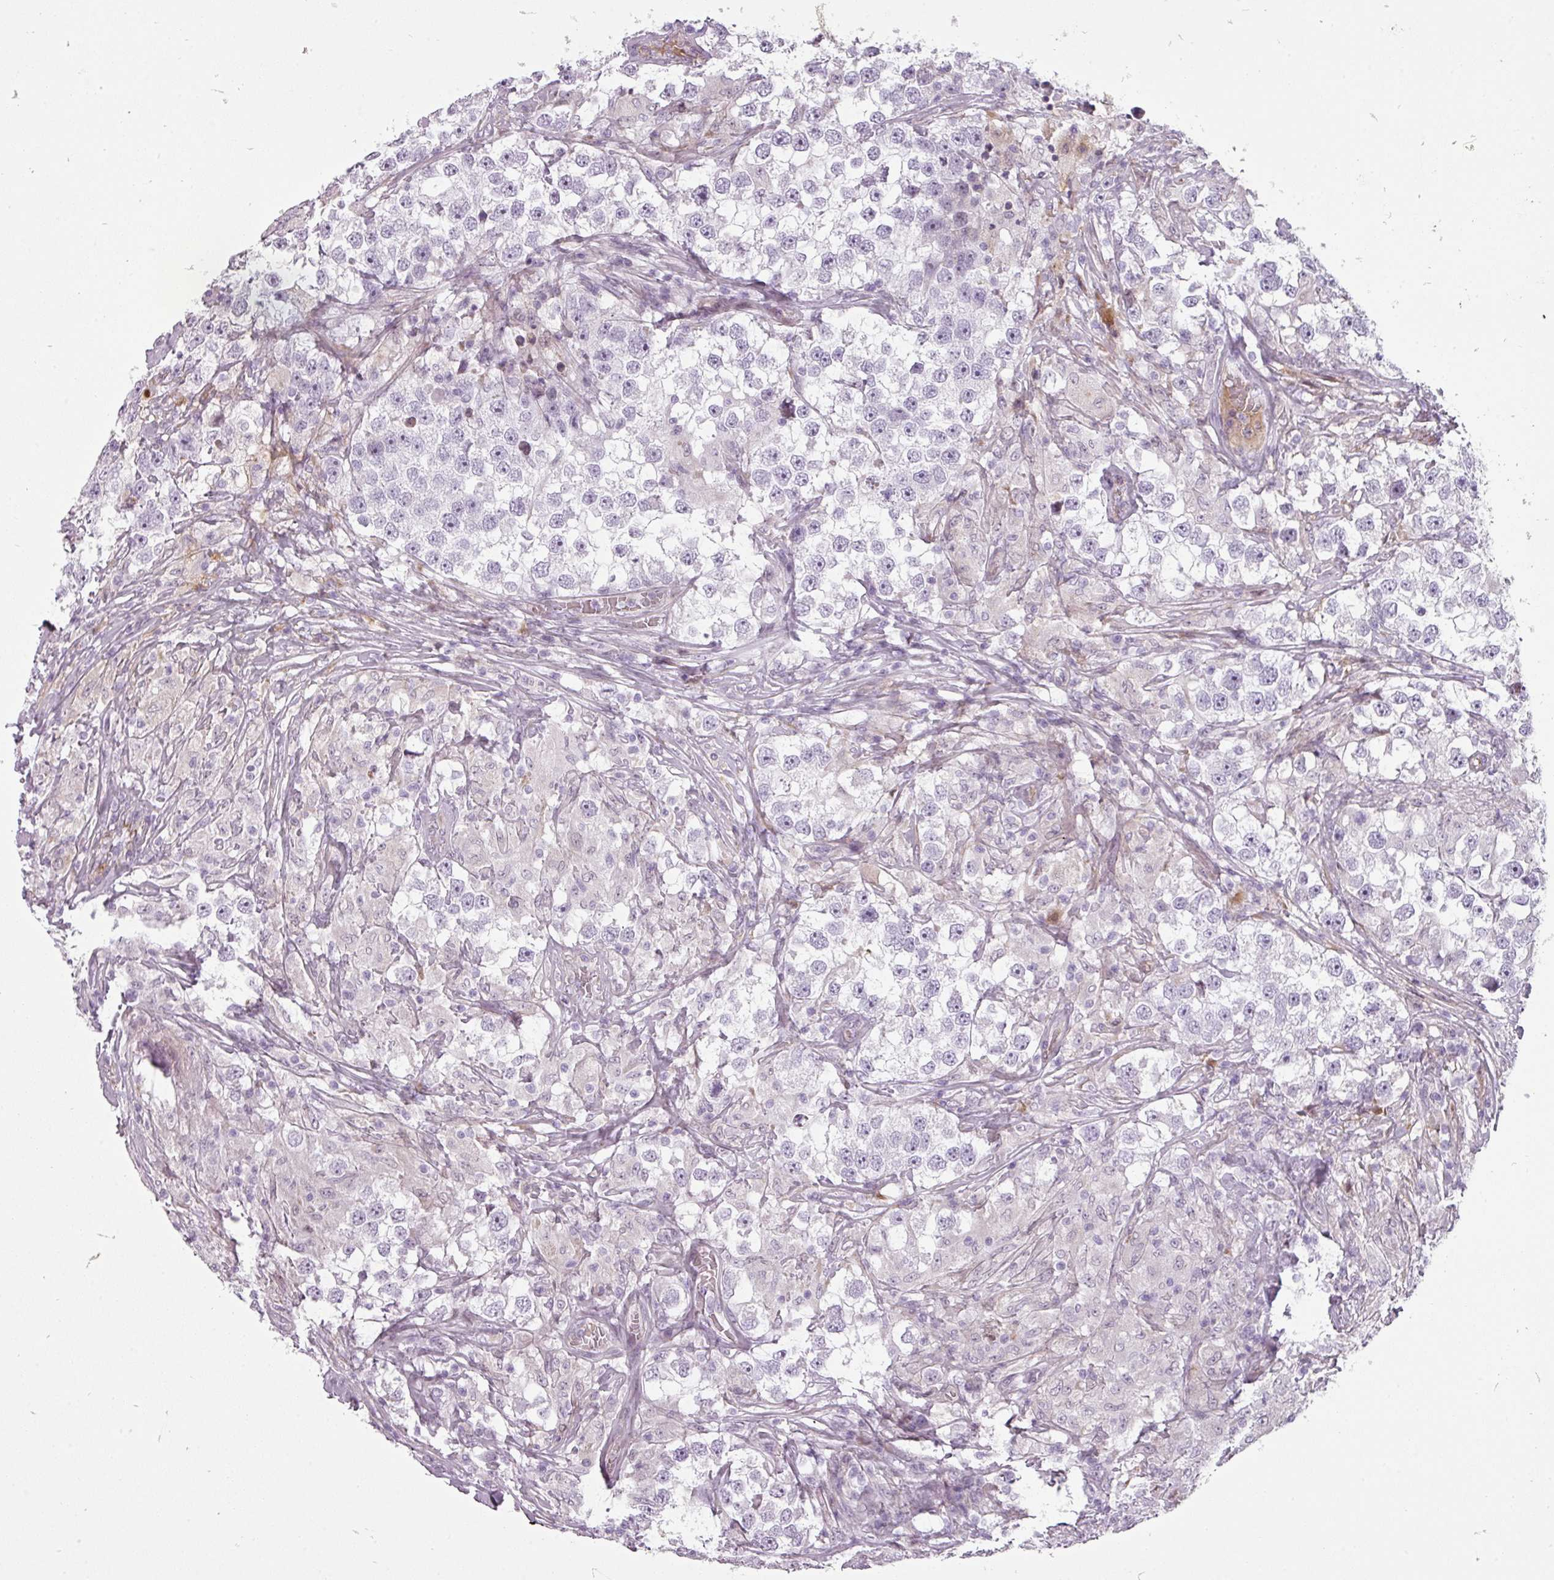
{"staining": {"intensity": "negative", "quantity": "none", "location": "none"}, "tissue": "testis cancer", "cell_type": "Tumor cells", "image_type": "cancer", "snomed": [{"axis": "morphology", "description": "Seminoma, NOS"}, {"axis": "topography", "description": "Testis"}], "caption": "DAB immunohistochemical staining of testis cancer reveals no significant expression in tumor cells.", "gene": "CHRDL1", "patient": {"sex": "male", "age": 46}}